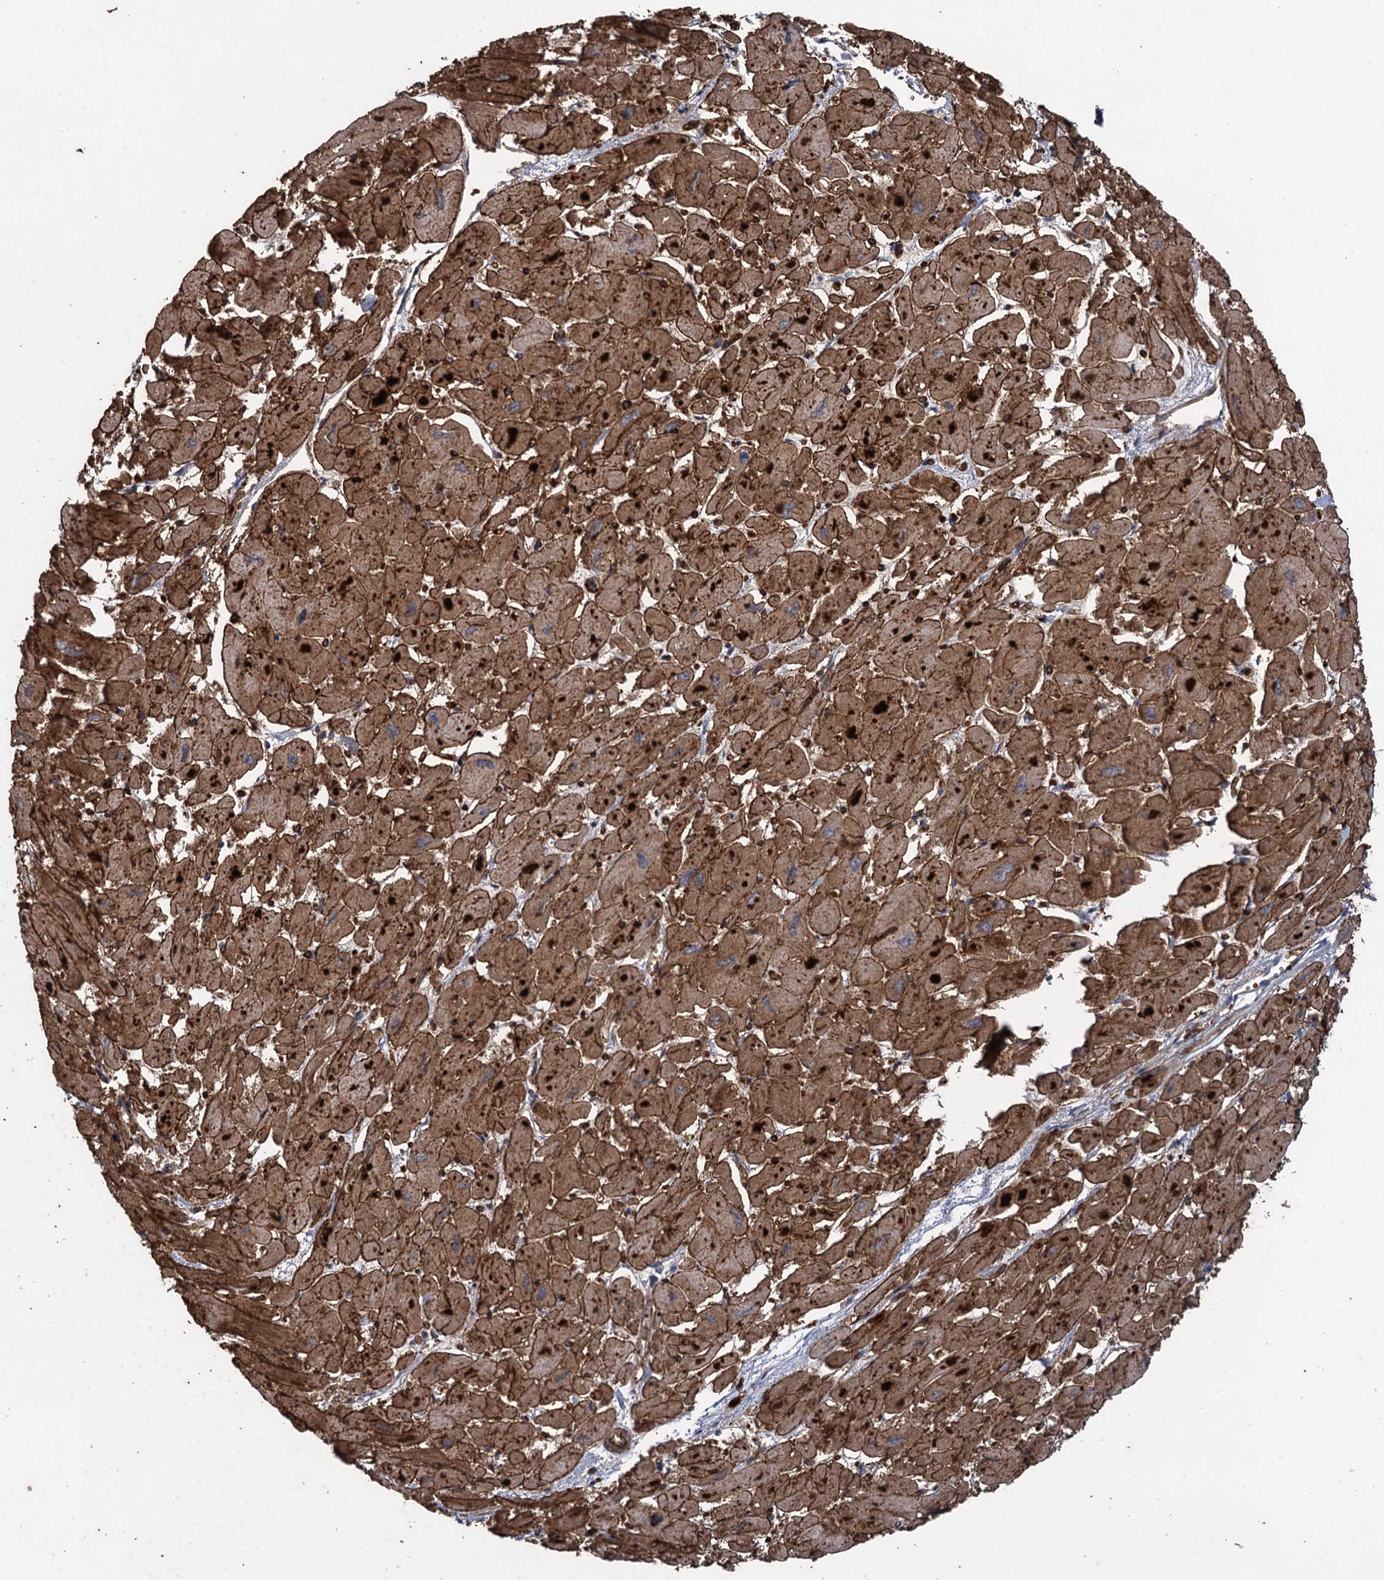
{"staining": {"intensity": "moderate", "quantity": ">75%", "location": "cytoplasmic/membranous"}, "tissue": "heart muscle", "cell_type": "Cardiomyocytes", "image_type": "normal", "snomed": [{"axis": "morphology", "description": "Normal tissue, NOS"}, {"axis": "topography", "description": "Heart"}], "caption": "Unremarkable heart muscle shows moderate cytoplasmic/membranous expression in about >75% of cardiomyocytes Immunohistochemistry stains the protein in brown and the nuclei are stained blue..", "gene": "TXNDC11", "patient": {"sex": "male", "age": 54}}